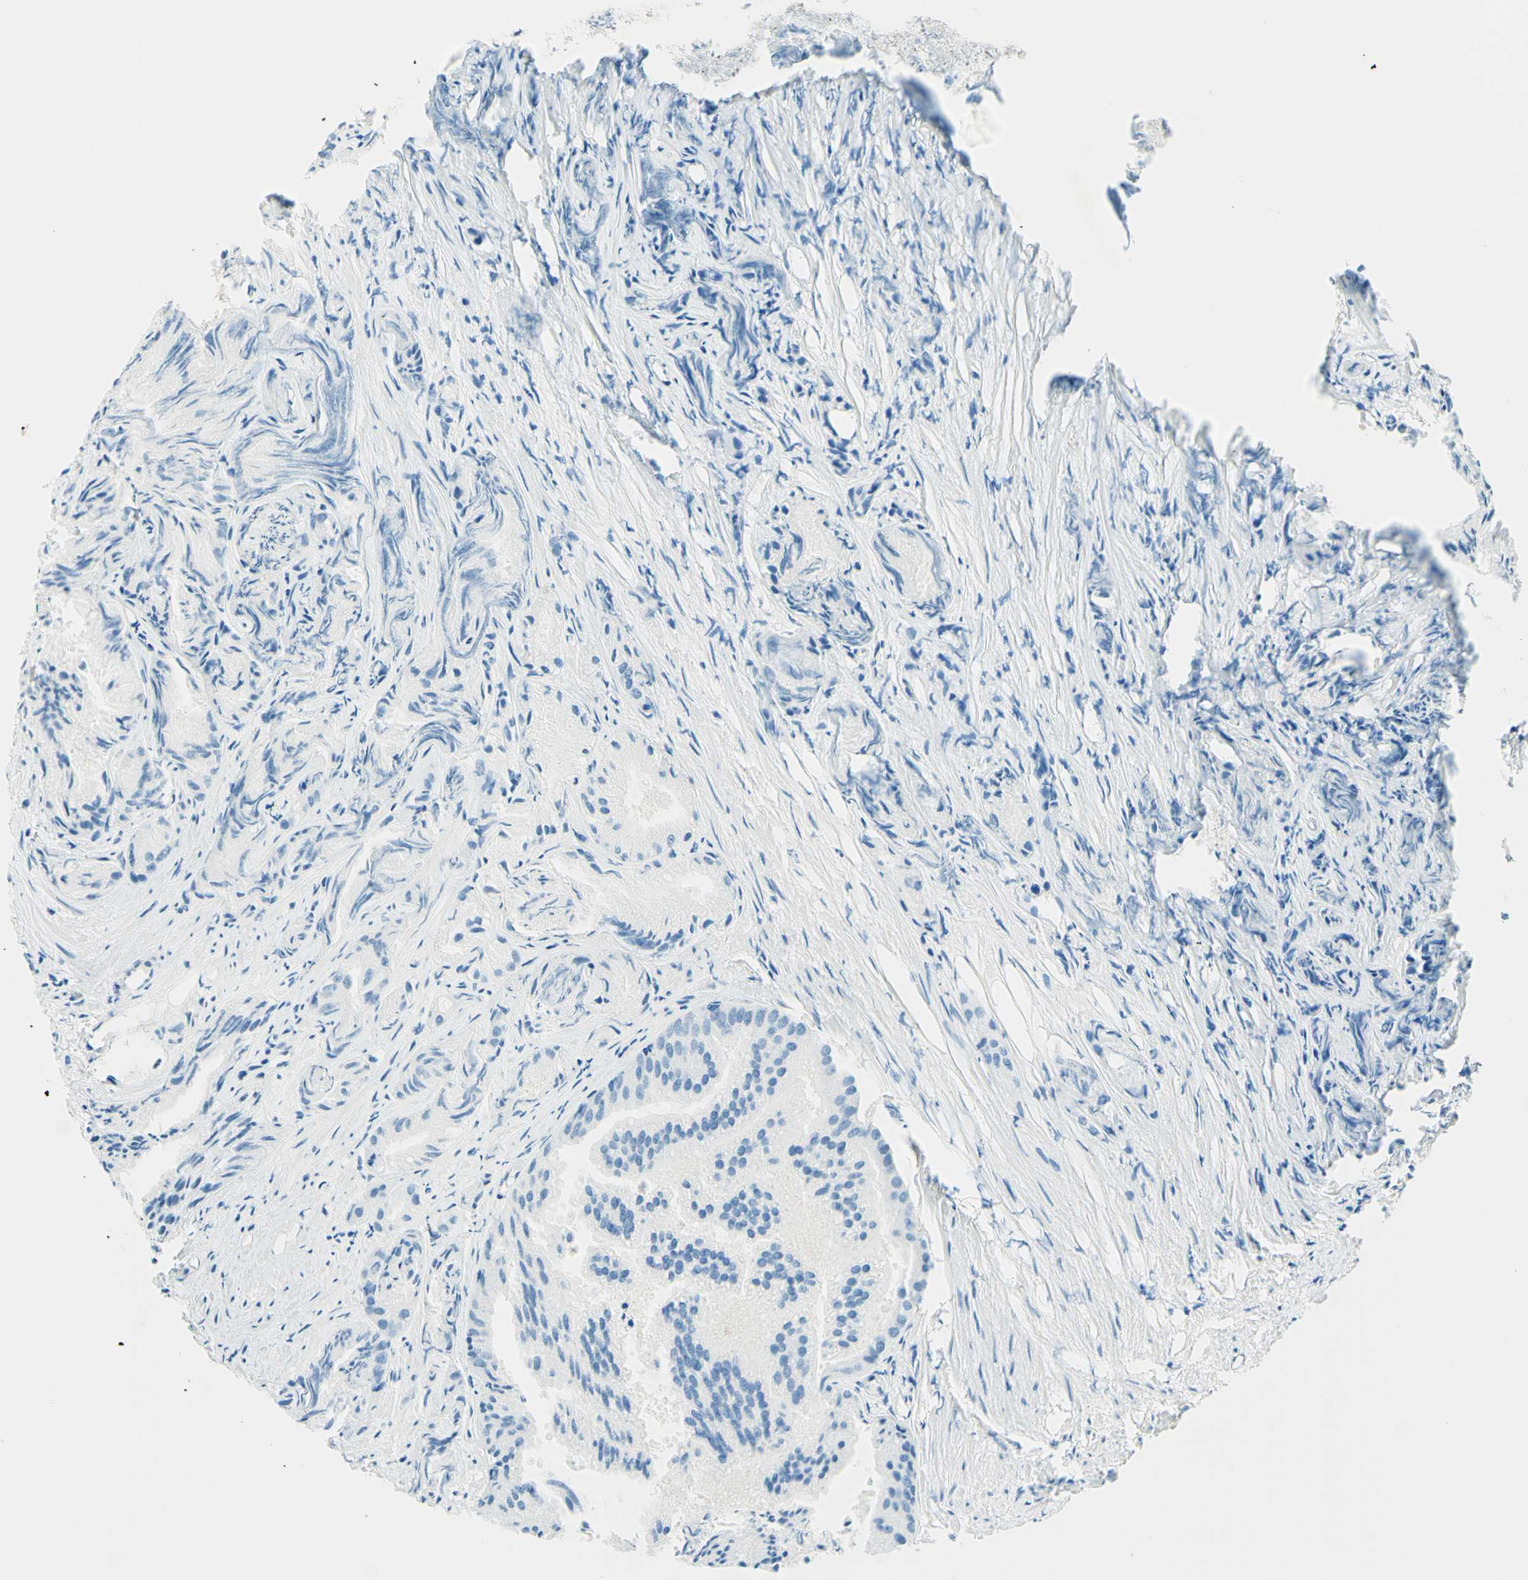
{"staining": {"intensity": "negative", "quantity": "none", "location": "none"}, "tissue": "prostate cancer", "cell_type": "Tumor cells", "image_type": "cancer", "snomed": [{"axis": "morphology", "description": "Adenocarcinoma, Low grade"}, {"axis": "topography", "description": "Prostate"}], "caption": "Immunohistochemistry (IHC) histopathology image of neoplastic tissue: prostate cancer (low-grade adenocarcinoma) stained with DAB shows no significant protein expression in tumor cells.", "gene": "FMR1NB", "patient": {"sex": "male", "age": 72}}